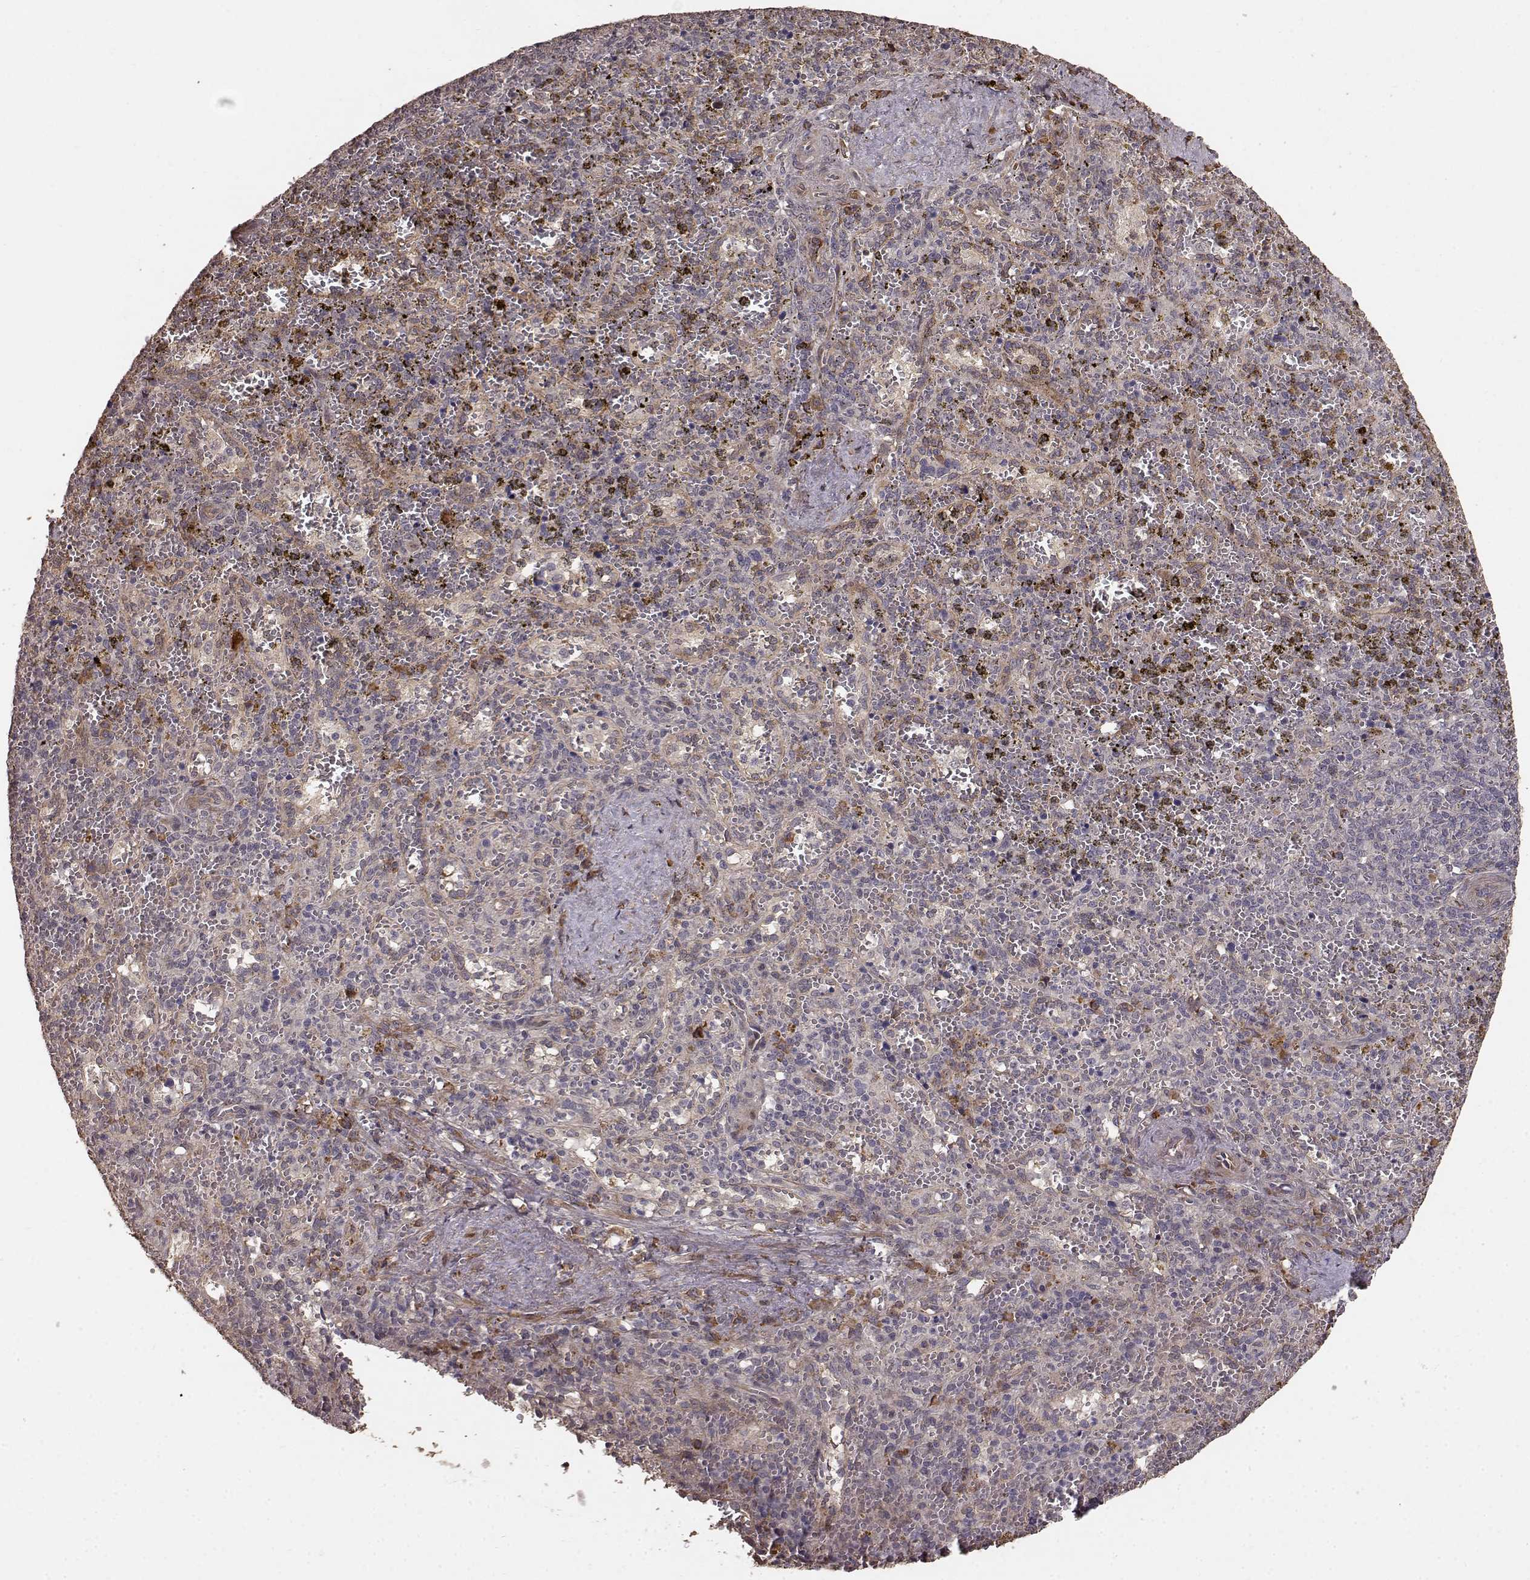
{"staining": {"intensity": "strong", "quantity": "<25%", "location": "cytoplasmic/membranous"}, "tissue": "spleen", "cell_type": "Cells in red pulp", "image_type": "normal", "snomed": [{"axis": "morphology", "description": "Normal tissue, NOS"}, {"axis": "topography", "description": "Spleen"}], "caption": "Immunohistochemical staining of benign human spleen demonstrates <25% levels of strong cytoplasmic/membranous protein positivity in approximately <25% of cells in red pulp. The staining was performed using DAB (3,3'-diaminobenzidine) to visualize the protein expression in brown, while the nuclei were stained in blue with hematoxylin (Magnification: 20x).", "gene": "USP15", "patient": {"sex": "female", "age": 50}}